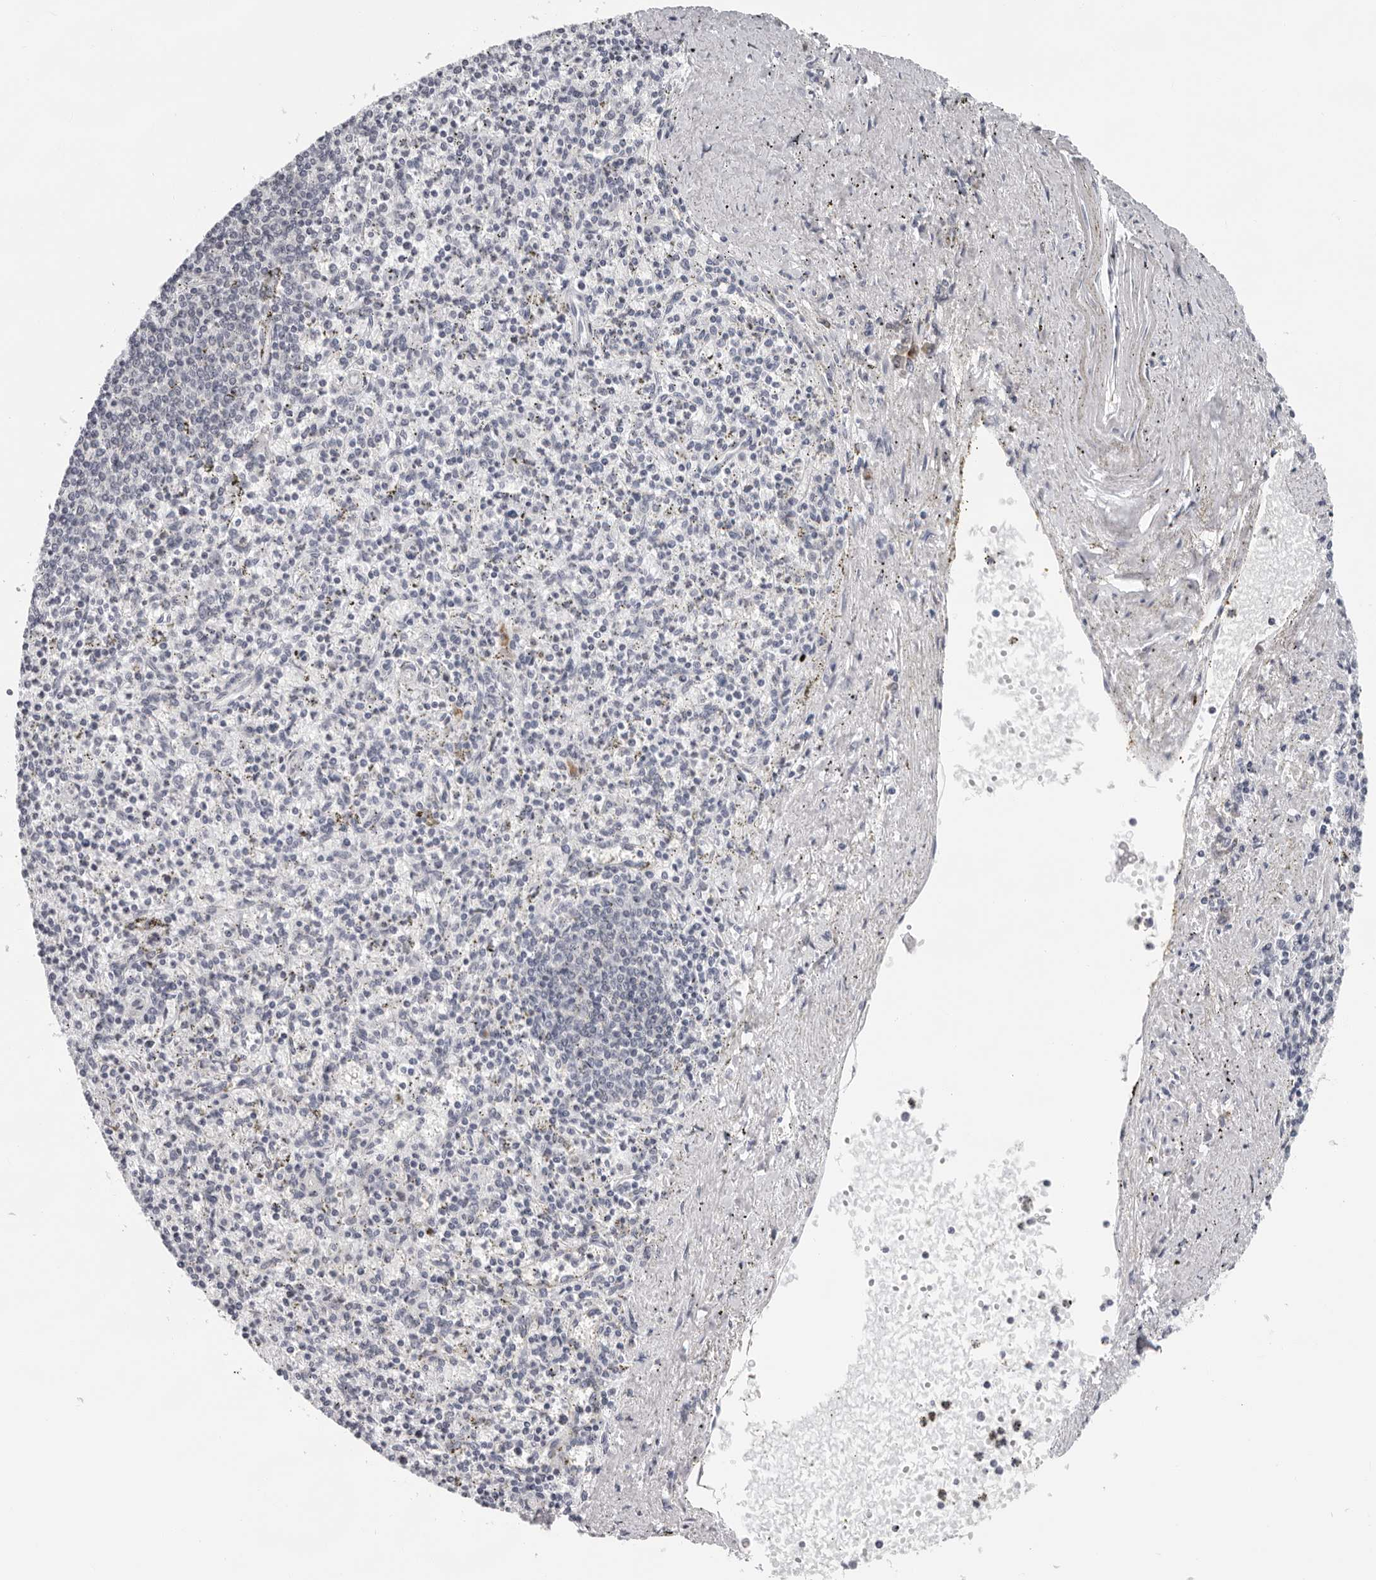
{"staining": {"intensity": "moderate", "quantity": "<25%", "location": "cytoplasmic/membranous"}, "tissue": "spleen", "cell_type": "Cells in red pulp", "image_type": "normal", "snomed": [{"axis": "morphology", "description": "Normal tissue, NOS"}, {"axis": "topography", "description": "Spleen"}], "caption": "DAB immunohistochemical staining of unremarkable human spleen exhibits moderate cytoplasmic/membranous protein positivity in approximately <25% of cells in red pulp. The staining was performed using DAB, with brown indicating positive protein expression. Nuclei are stained blue with hematoxylin.", "gene": "PIP4K2C", "patient": {"sex": "male", "age": 72}}